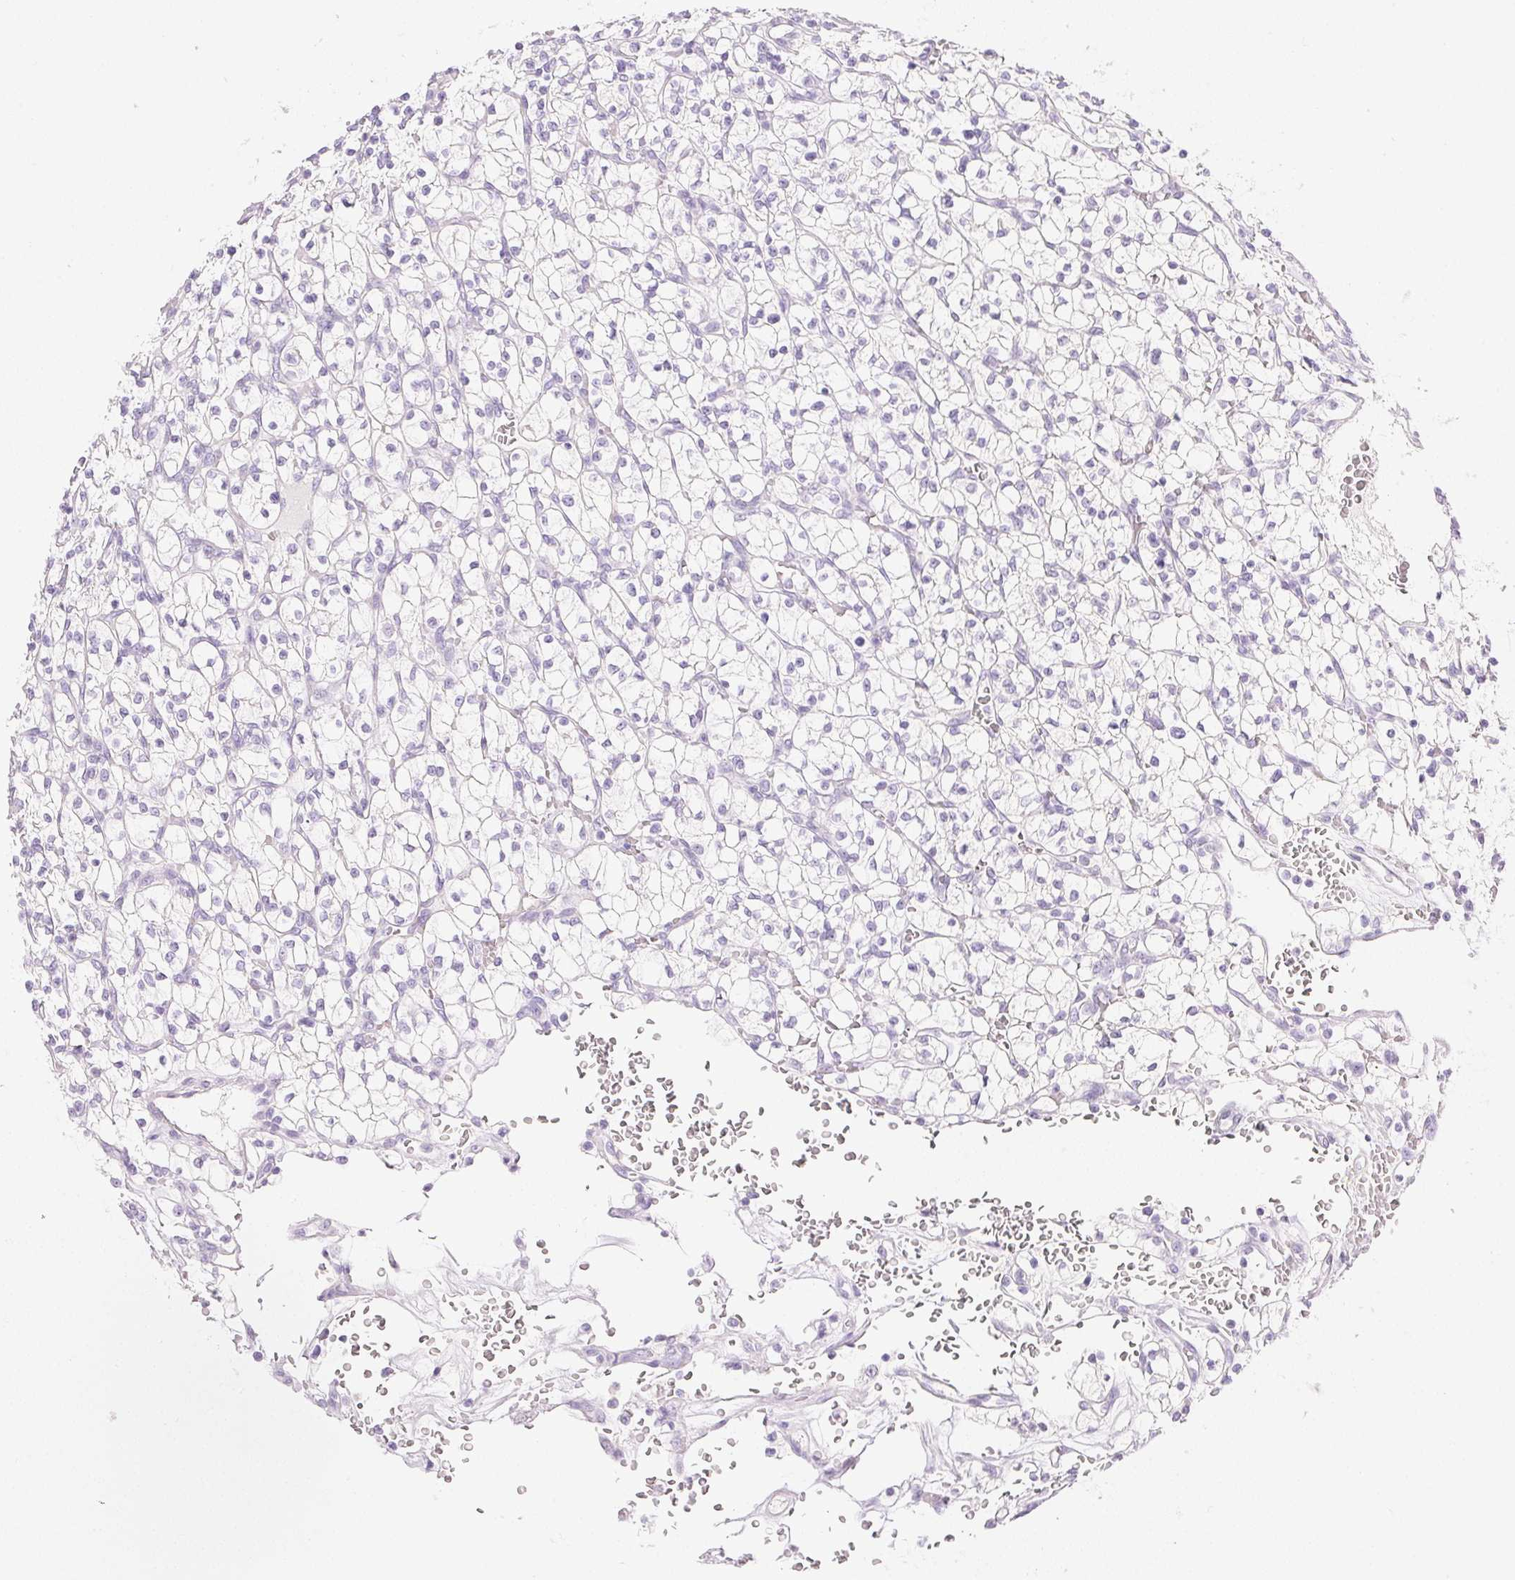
{"staining": {"intensity": "negative", "quantity": "none", "location": "none"}, "tissue": "renal cancer", "cell_type": "Tumor cells", "image_type": "cancer", "snomed": [{"axis": "morphology", "description": "Adenocarcinoma, NOS"}, {"axis": "topography", "description": "Kidney"}], "caption": "Renal adenocarcinoma was stained to show a protein in brown. There is no significant staining in tumor cells.", "gene": "CTRL", "patient": {"sex": "female", "age": 64}}